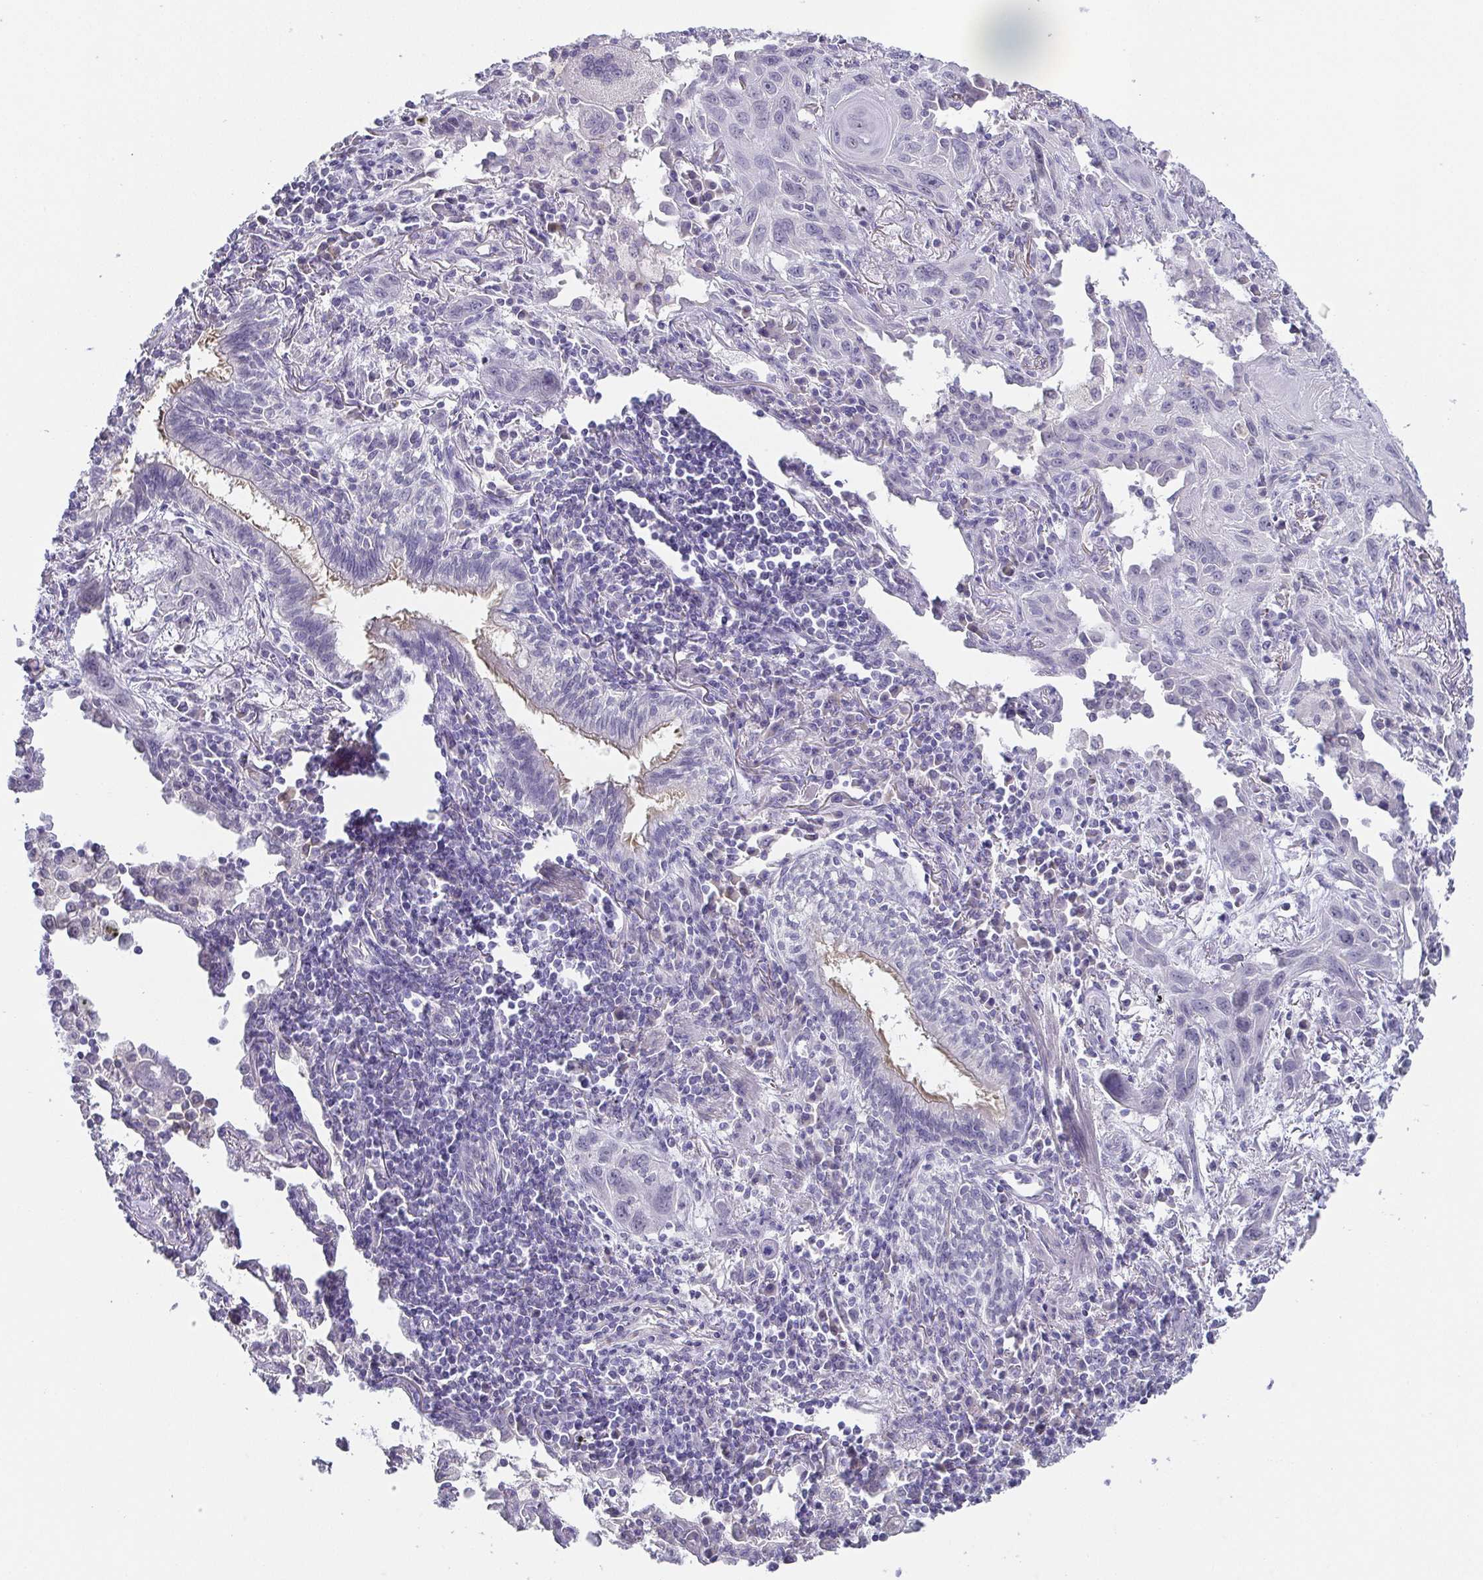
{"staining": {"intensity": "weak", "quantity": "<25%", "location": "nuclear"}, "tissue": "lung cancer", "cell_type": "Tumor cells", "image_type": "cancer", "snomed": [{"axis": "morphology", "description": "Squamous cell carcinoma, NOS"}, {"axis": "topography", "description": "Lung"}], "caption": "This is an immunohistochemistry (IHC) micrograph of lung cancer. There is no positivity in tumor cells.", "gene": "NEFH", "patient": {"sex": "male", "age": 79}}